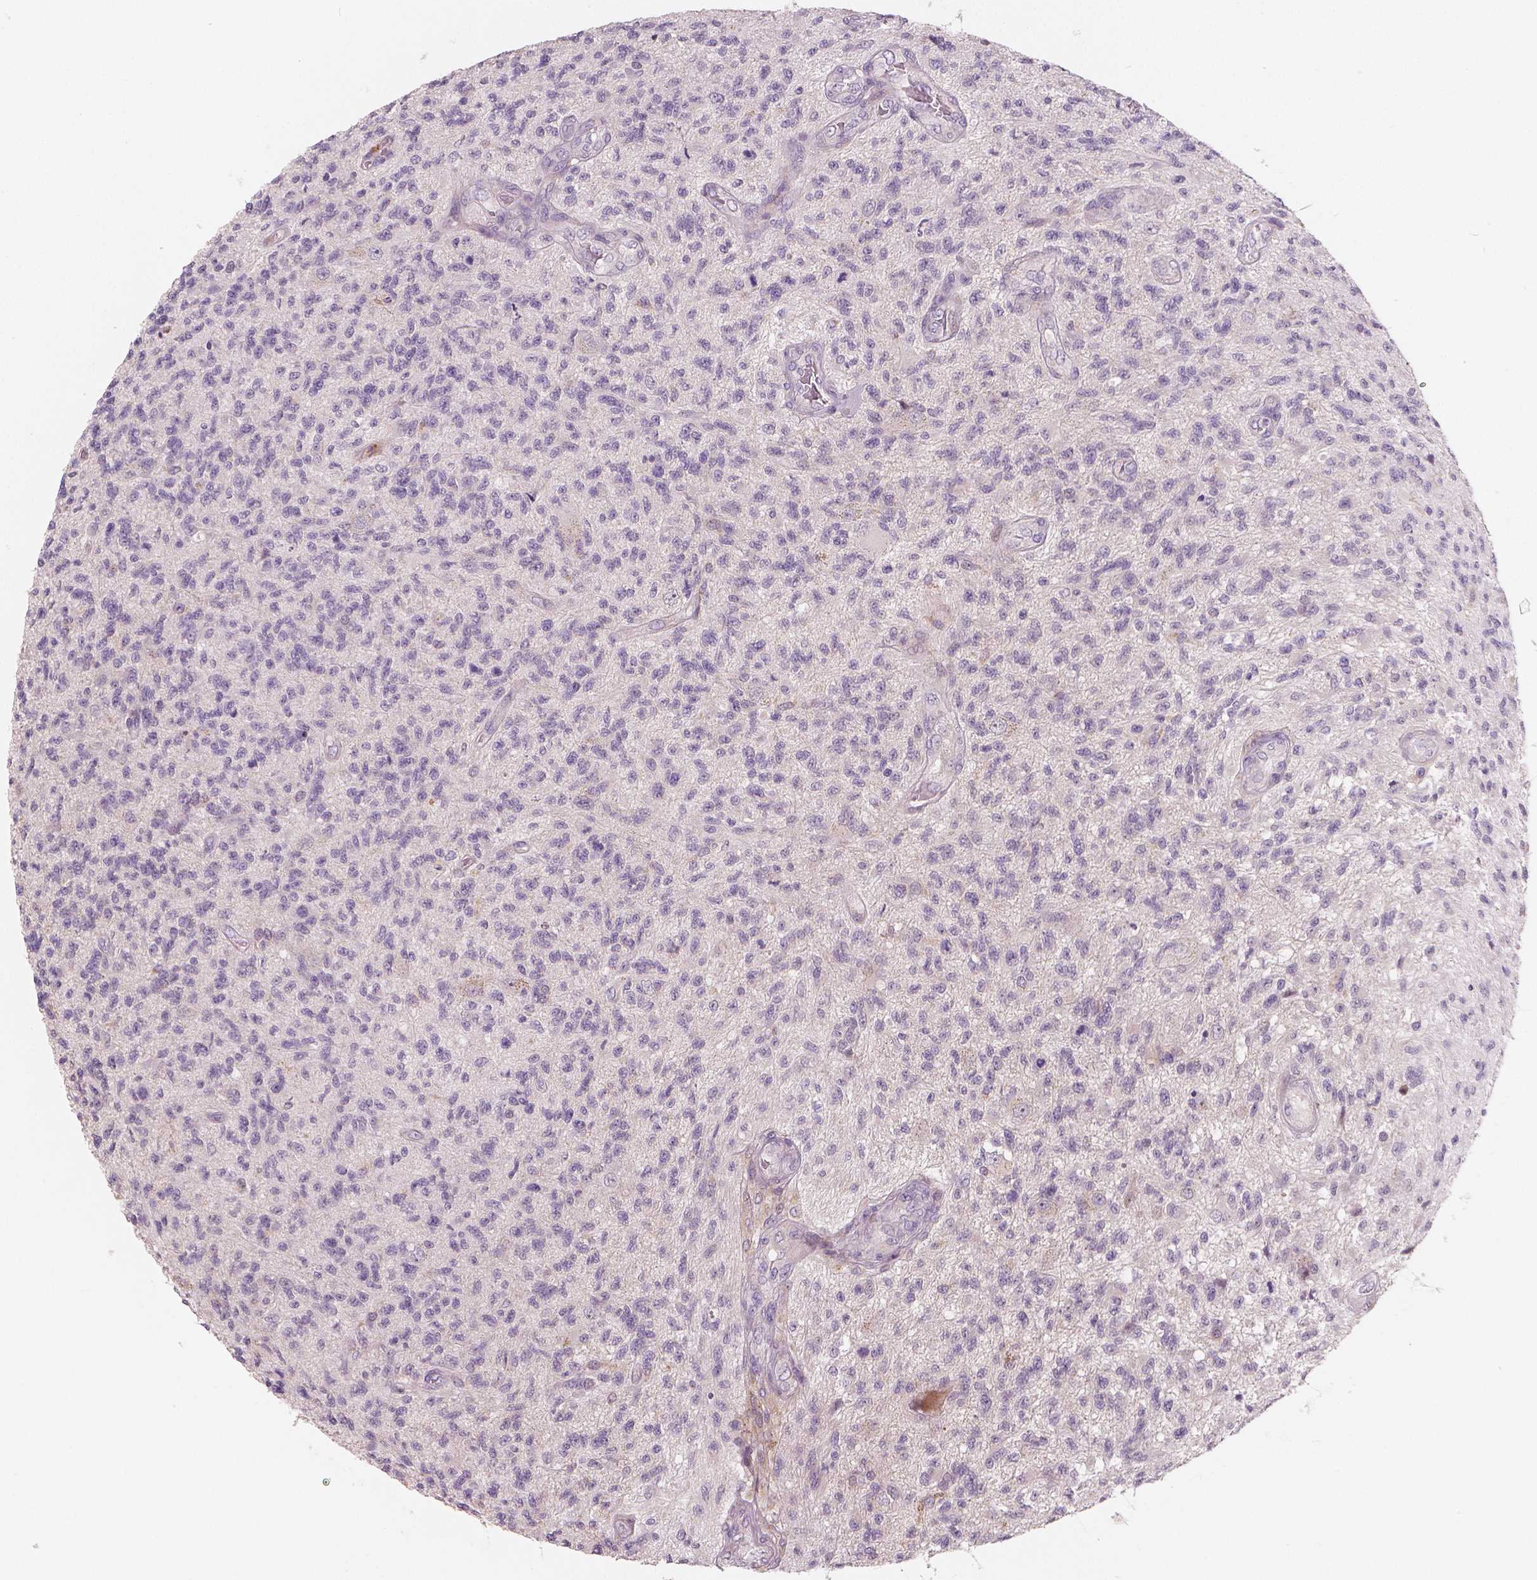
{"staining": {"intensity": "negative", "quantity": "none", "location": "none"}, "tissue": "glioma", "cell_type": "Tumor cells", "image_type": "cancer", "snomed": [{"axis": "morphology", "description": "Glioma, malignant, High grade"}, {"axis": "topography", "description": "Brain"}], "caption": "DAB immunohistochemical staining of high-grade glioma (malignant) displays no significant positivity in tumor cells.", "gene": "RNASE7", "patient": {"sex": "male", "age": 56}}